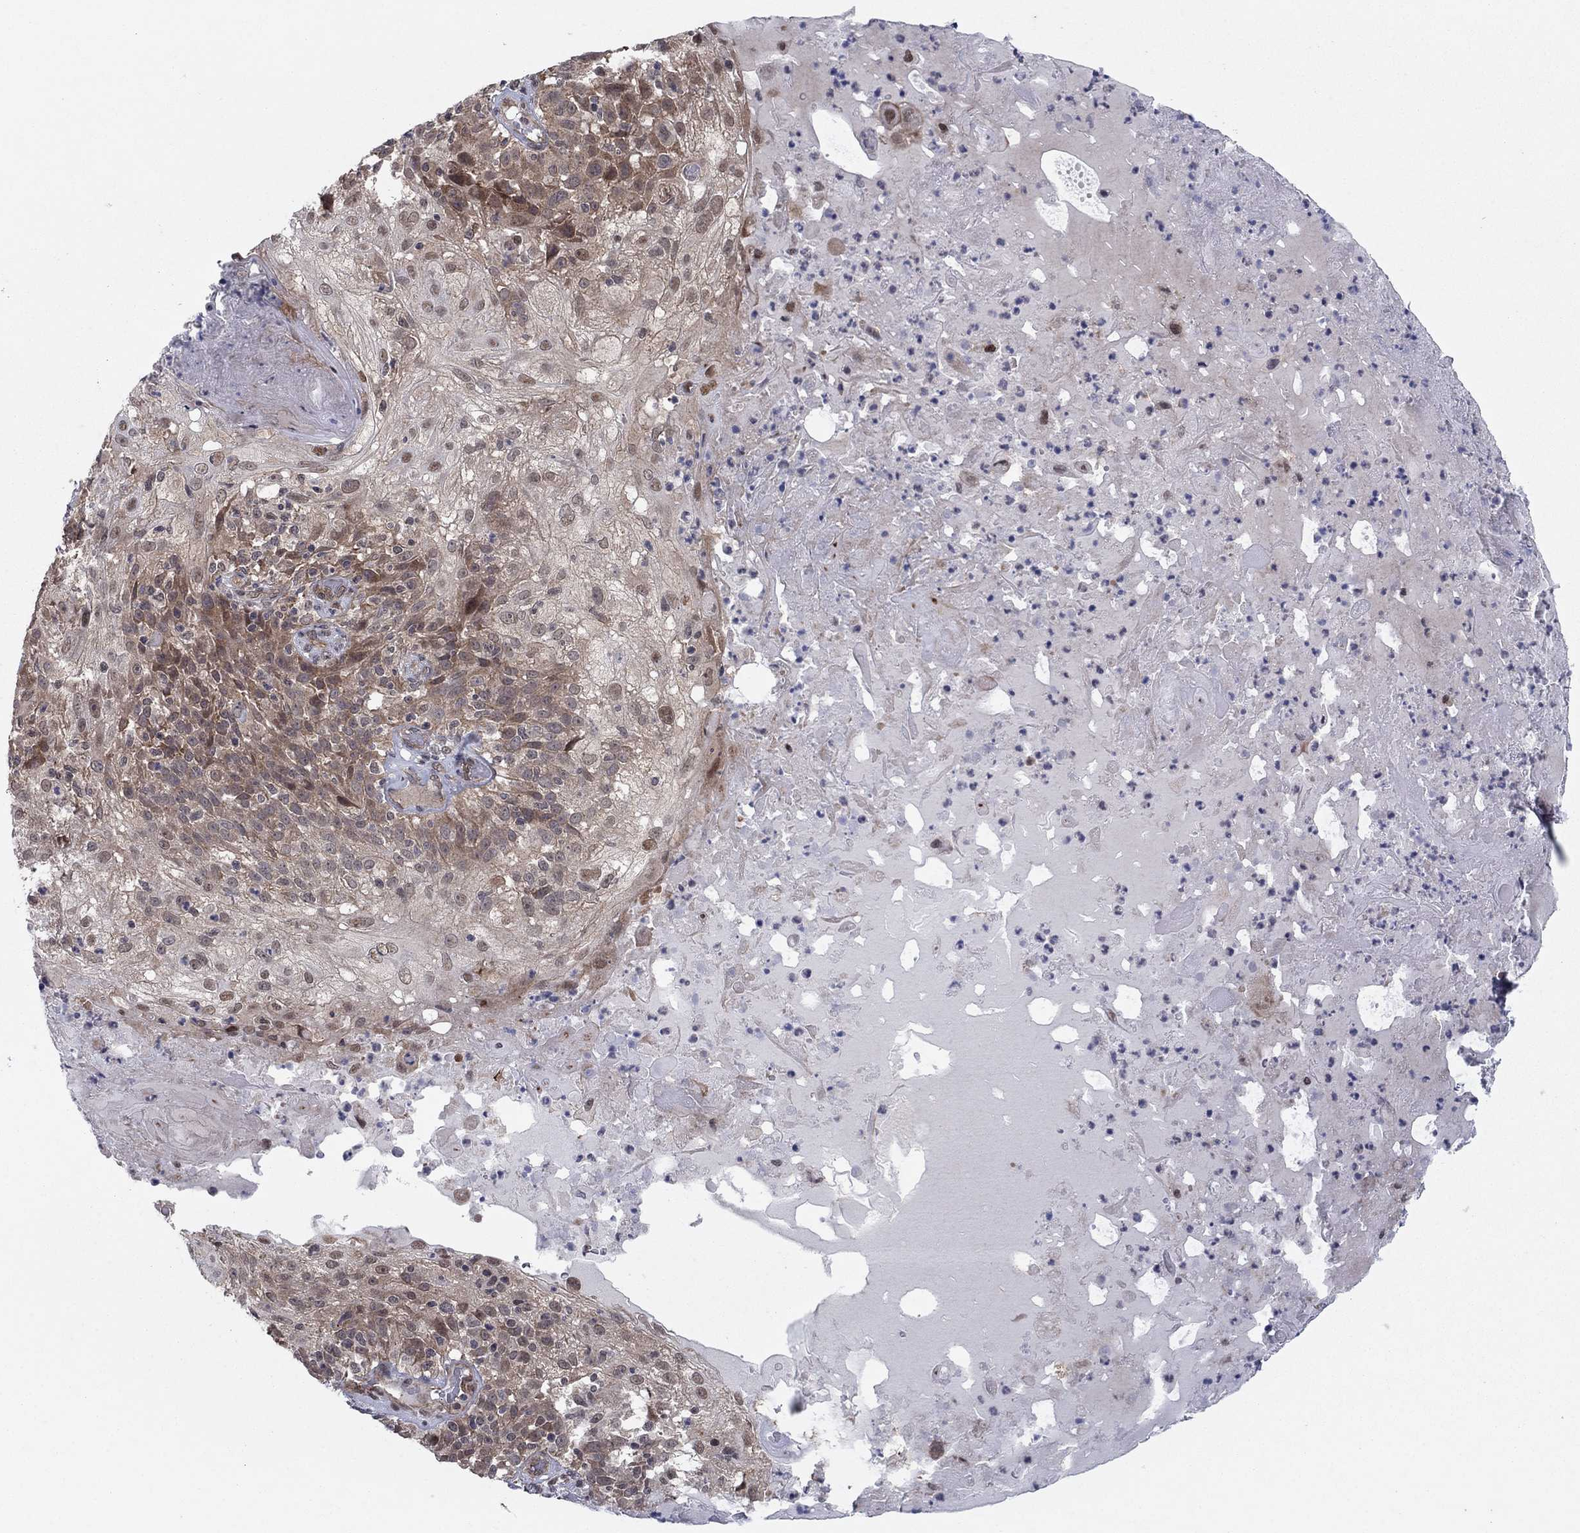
{"staining": {"intensity": "moderate", "quantity": "<25%", "location": "cytoplasmic/membranous"}, "tissue": "skin cancer", "cell_type": "Tumor cells", "image_type": "cancer", "snomed": [{"axis": "morphology", "description": "Normal tissue, NOS"}, {"axis": "morphology", "description": "Squamous cell carcinoma, NOS"}, {"axis": "topography", "description": "Skin"}], "caption": "Moderate cytoplasmic/membranous protein expression is present in about <25% of tumor cells in skin cancer (squamous cell carcinoma).", "gene": "PSMC1", "patient": {"sex": "female", "age": 83}}